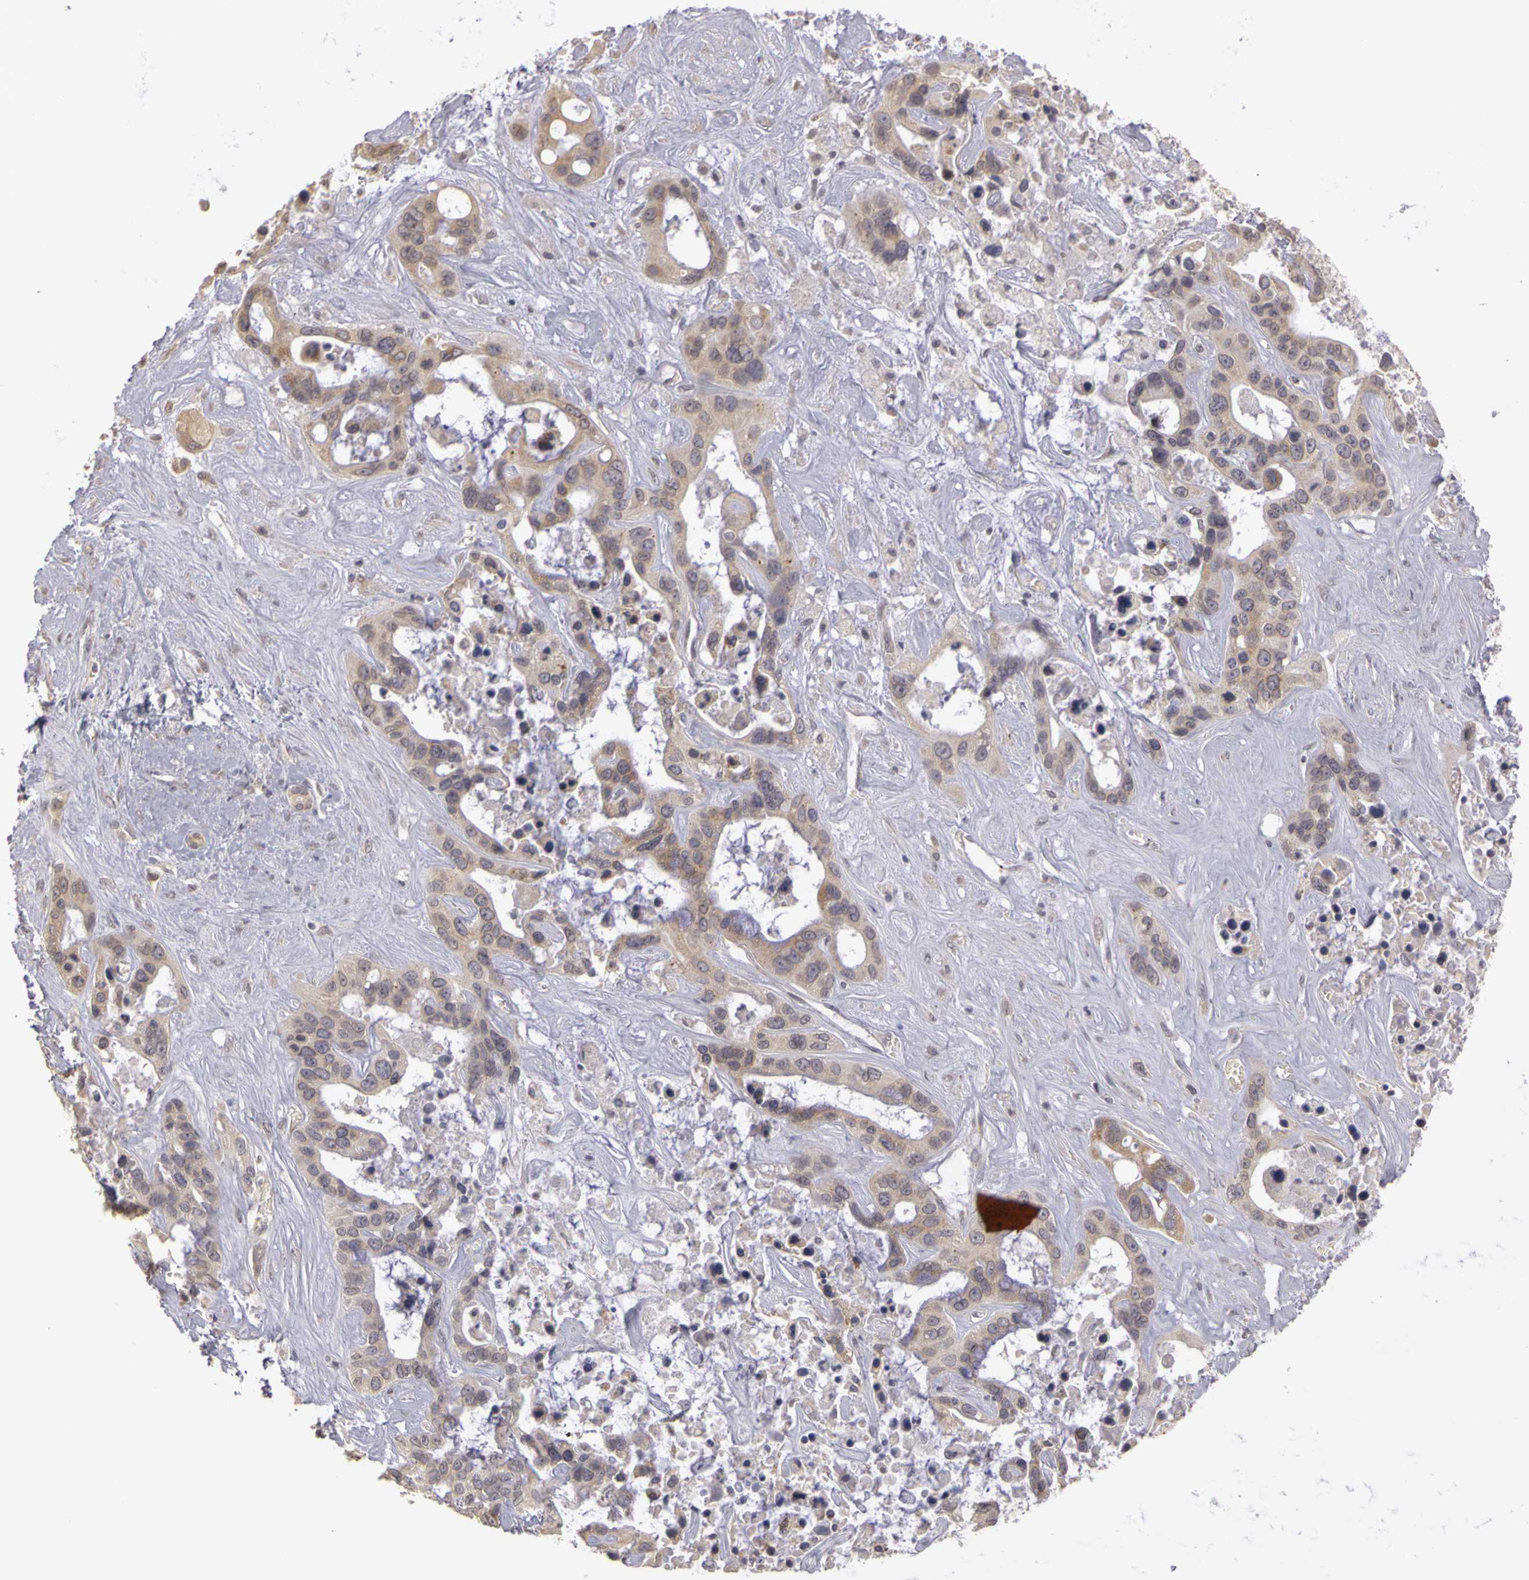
{"staining": {"intensity": "weak", "quantity": ">75%", "location": "cytoplasmic/membranous"}, "tissue": "liver cancer", "cell_type": "Tumor cells", "image_type": "cancer", "snomed": [{"axis": "morphology", "description": "Cholangiocarcinoma"}, {"axis": "topography", "description": "Liver"}], "caption": "Protein positivity by immunohistochemistry (IHC) reveals weak cytoplasmic/membranous staining in approximately >75% of tumor cells in cholangiocarcinoma (liver). Nuclei are stained in blue.", "gene": "FRMD7", "patient": {"sex": "female", "age": 65}}